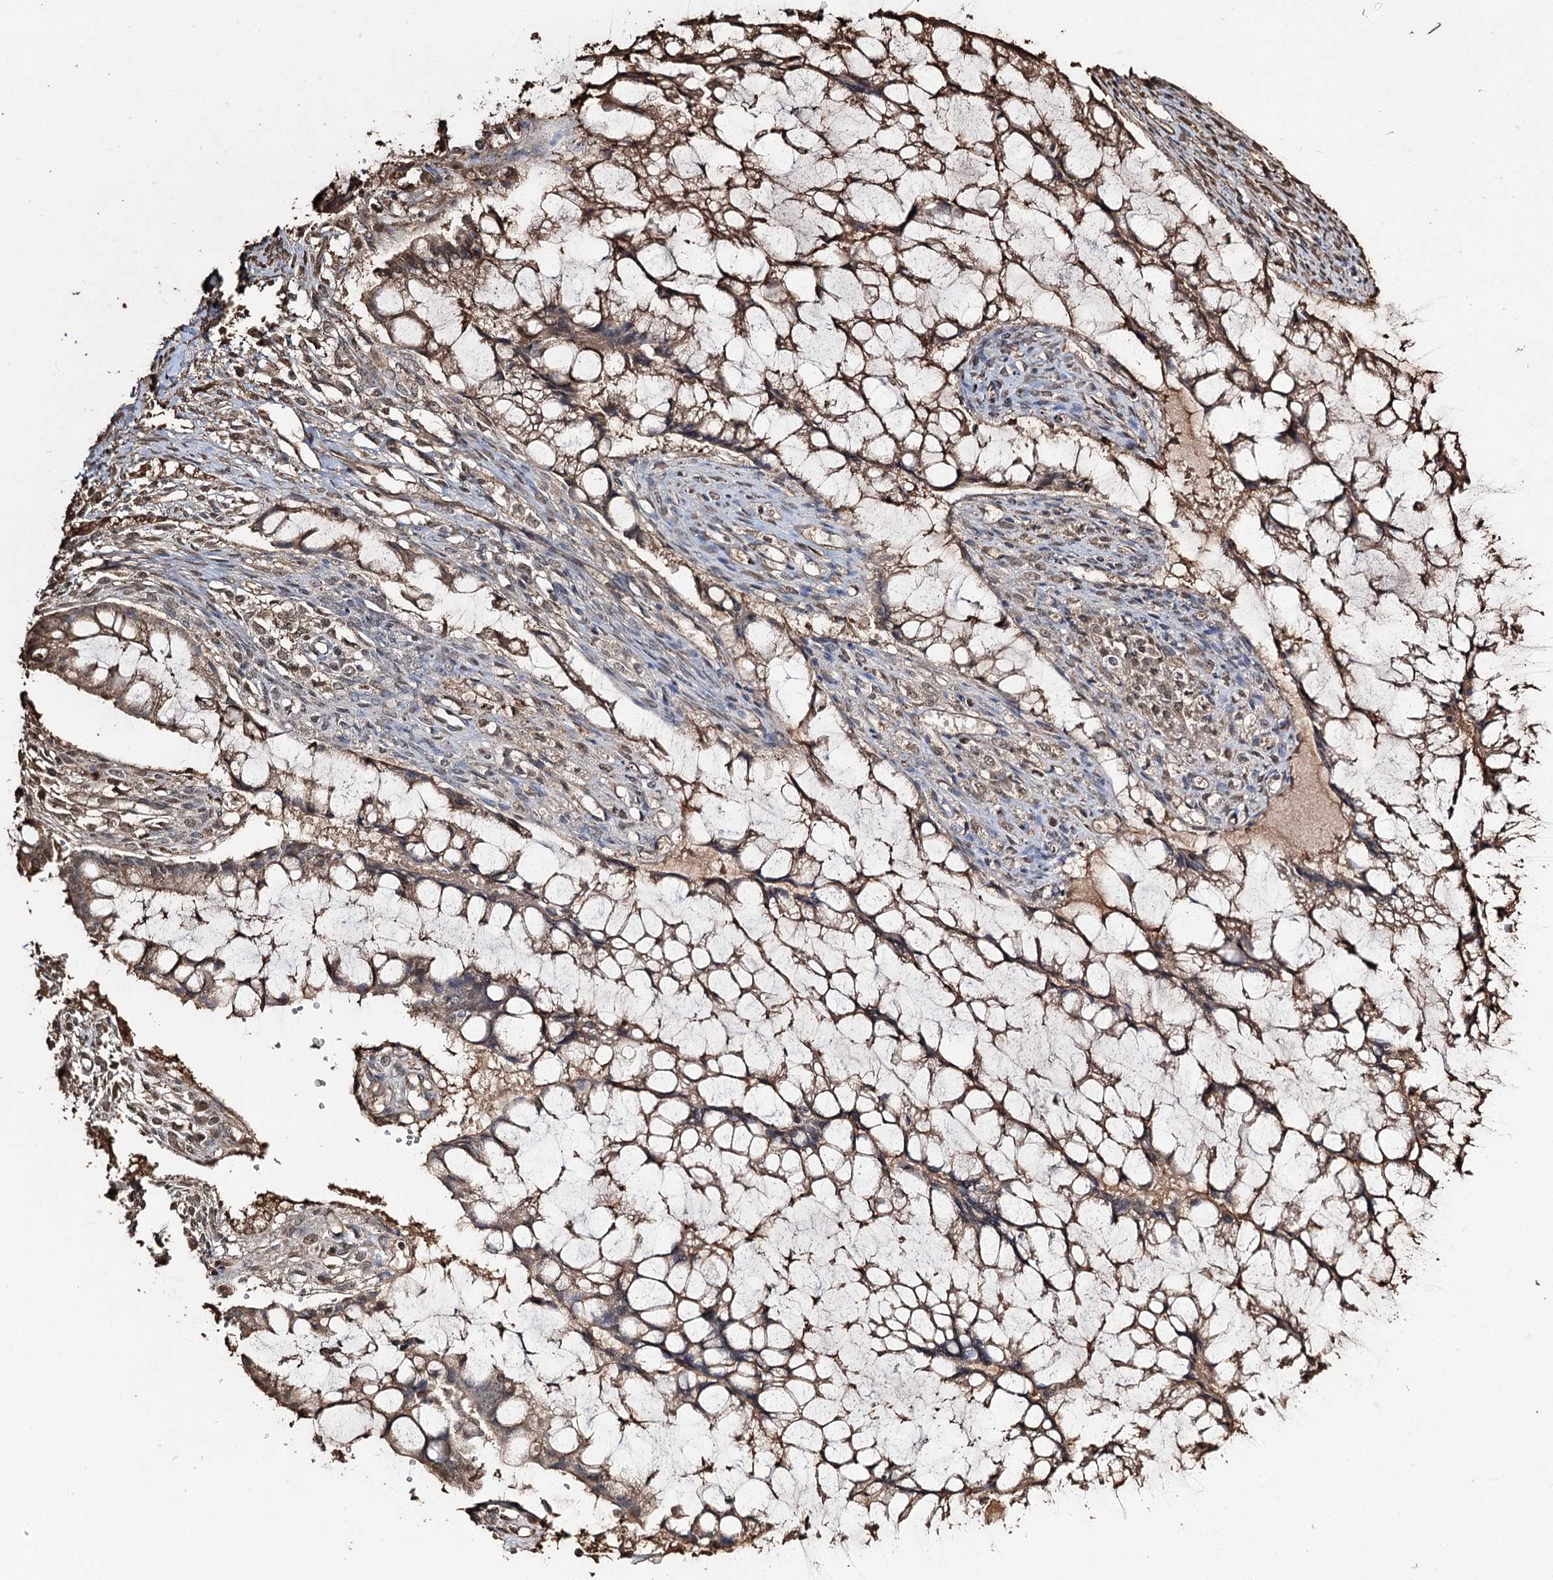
{"staining": {"intensity": "moderate", "quantity": ">75%", "location": "cytoplasmic/membranous"}, "tissue": "ovarian cancer", "cell_type": "Tumor cells", "image_type": "cancer", "snomed": [{"axis": "morphology", "description": "Cystadenocarcinoma, mucinous, NOS"}, {"axis": "topography", "description": "Ovary"}], "caption": "Immunohistochemistry (DAB (3,3'-diaminobenzidine)) staining of mucinous cystadenocarcinoma (ovarian) displays moderate cytoplasmic/membranous protein expression in about >75% of tumor cells.", "gene": "PLCH1", "patient": {"sex": "female", "age": 73}}